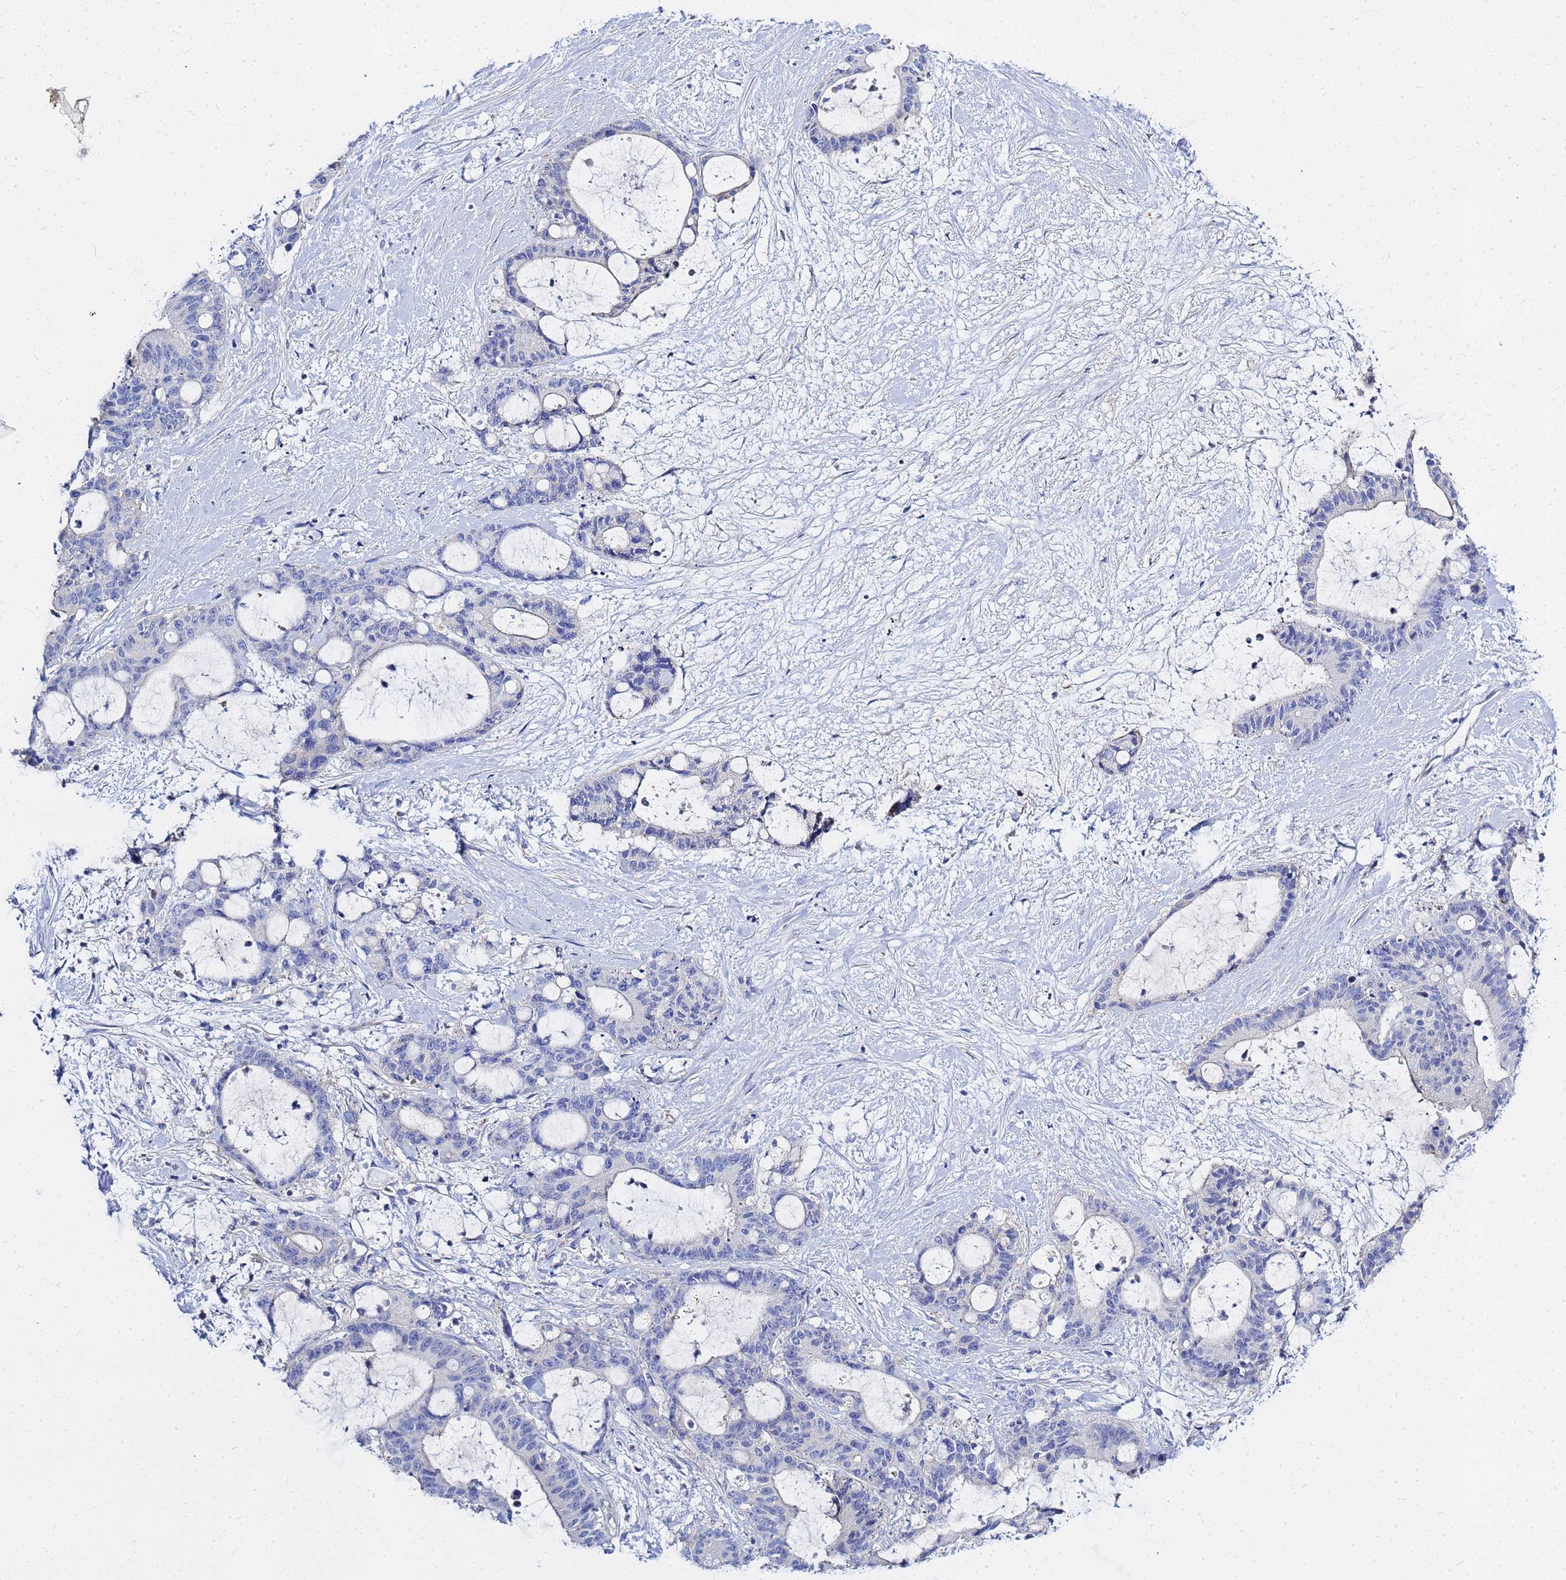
{"staining": {"intensity": "negative", "quantity": "none", "location": "none"}, "tissue": "liver cancer", "cell_type": "Tumor cells", "image_type": "cancer", "snomed": [{"axis": "morphology", "description": "Normal tissue, NOS"}, {"axis": "morphology", "description": "Cholangiocarcinoma"}, {"axis": "topography", "description": "Liver"}, {"axis": "topography", "description": "Peripheral nerve tissue"}], "caption": "Immunohistochemistry (IHC) histopathology image of human liver cancer (cholangiocarcinoma) stained for a protein (brown), which exhibits no expression in tumor cells.", "gene": "ZNF552", "patient": {"sex": "female", "age": 73}}